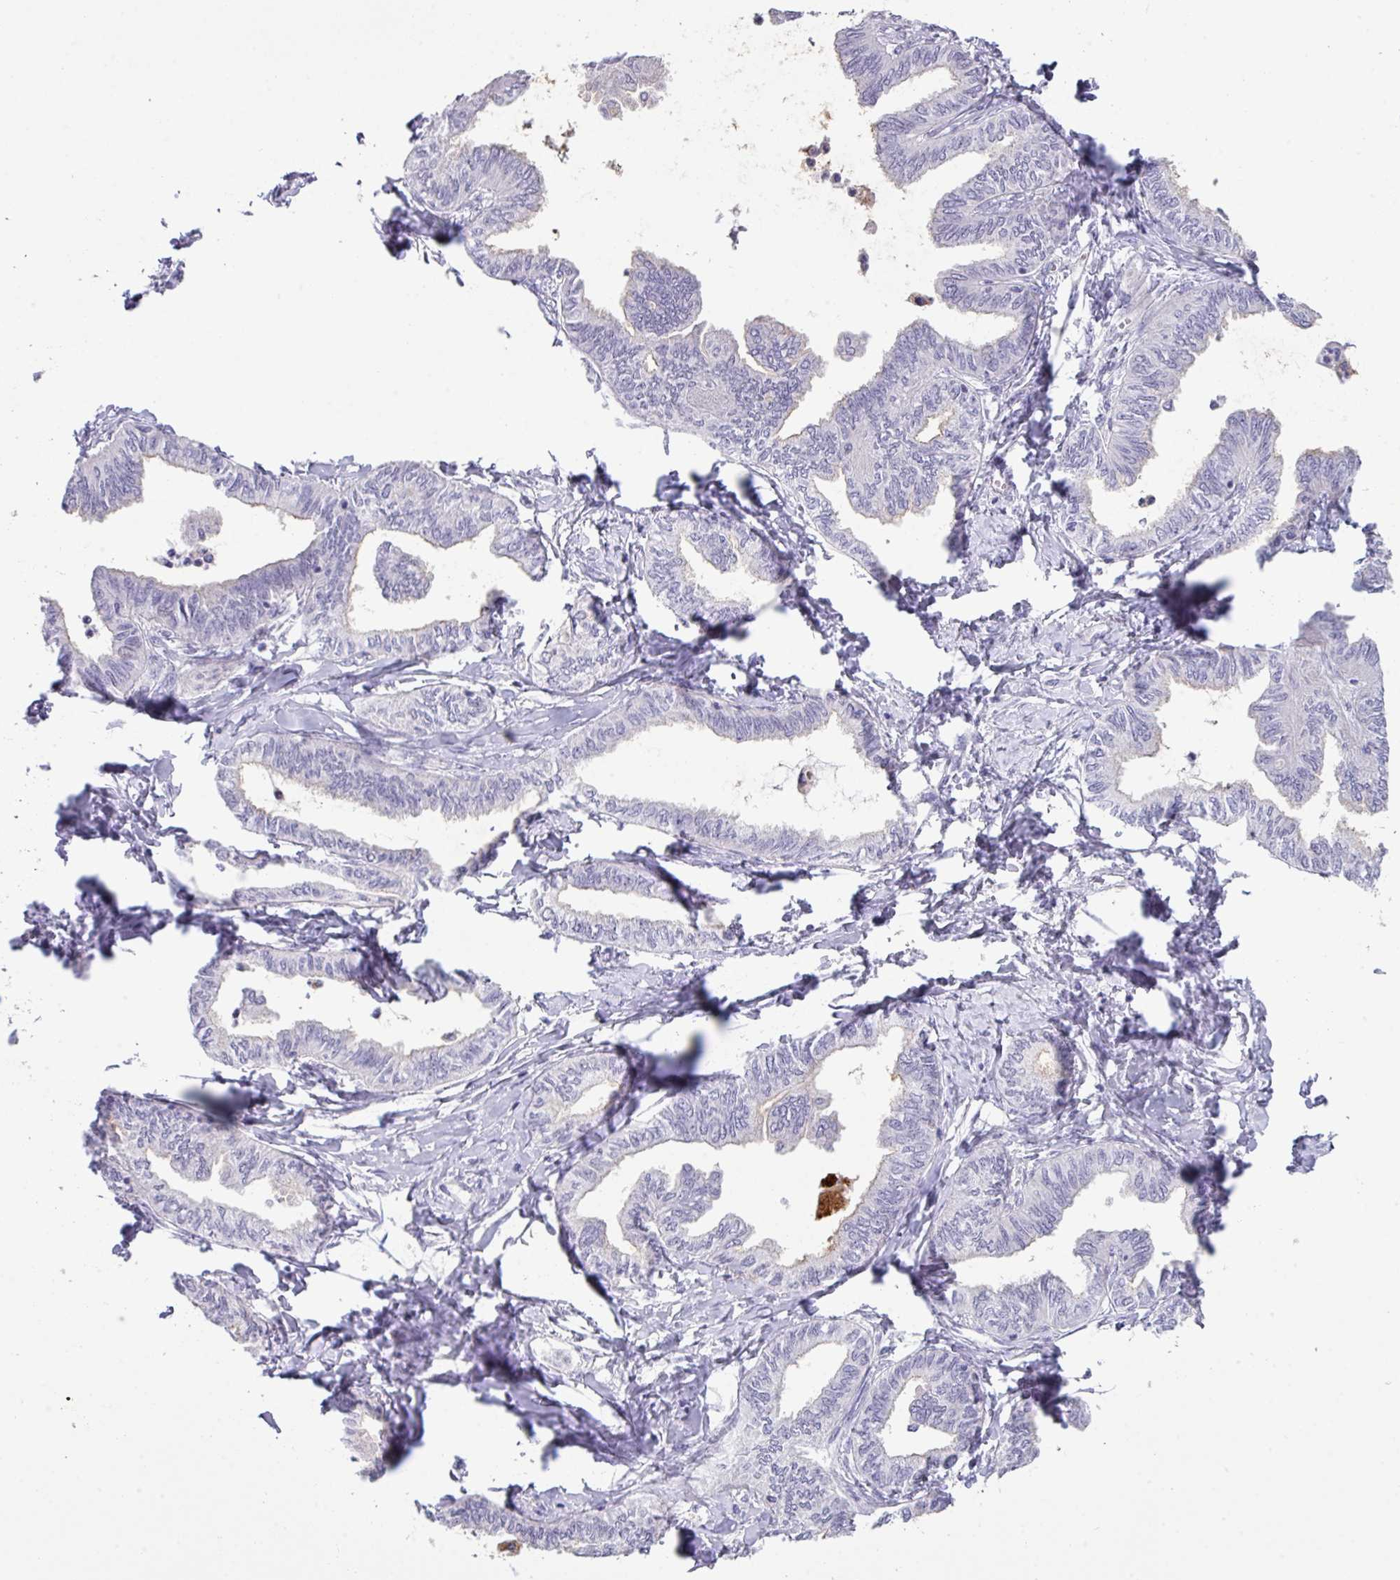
{"staining": {"intensity": "negative", "quantity": "none", "location": "none"}, "tissue": "ovarian cancer", "cell_type": "Tumor cells", "image_type": "cancer", "snomed": [{"axis": "morphology", "description": "Carcinoma, endometroid"}, {"axis": "topography", "description": "Ovary"}], "caption": "There is no significant positivity in tumor cells of ovarian endometroid carcinoma.", "gene": "ANKRD13B", "patient": {"sex": "female", "age": 70}}